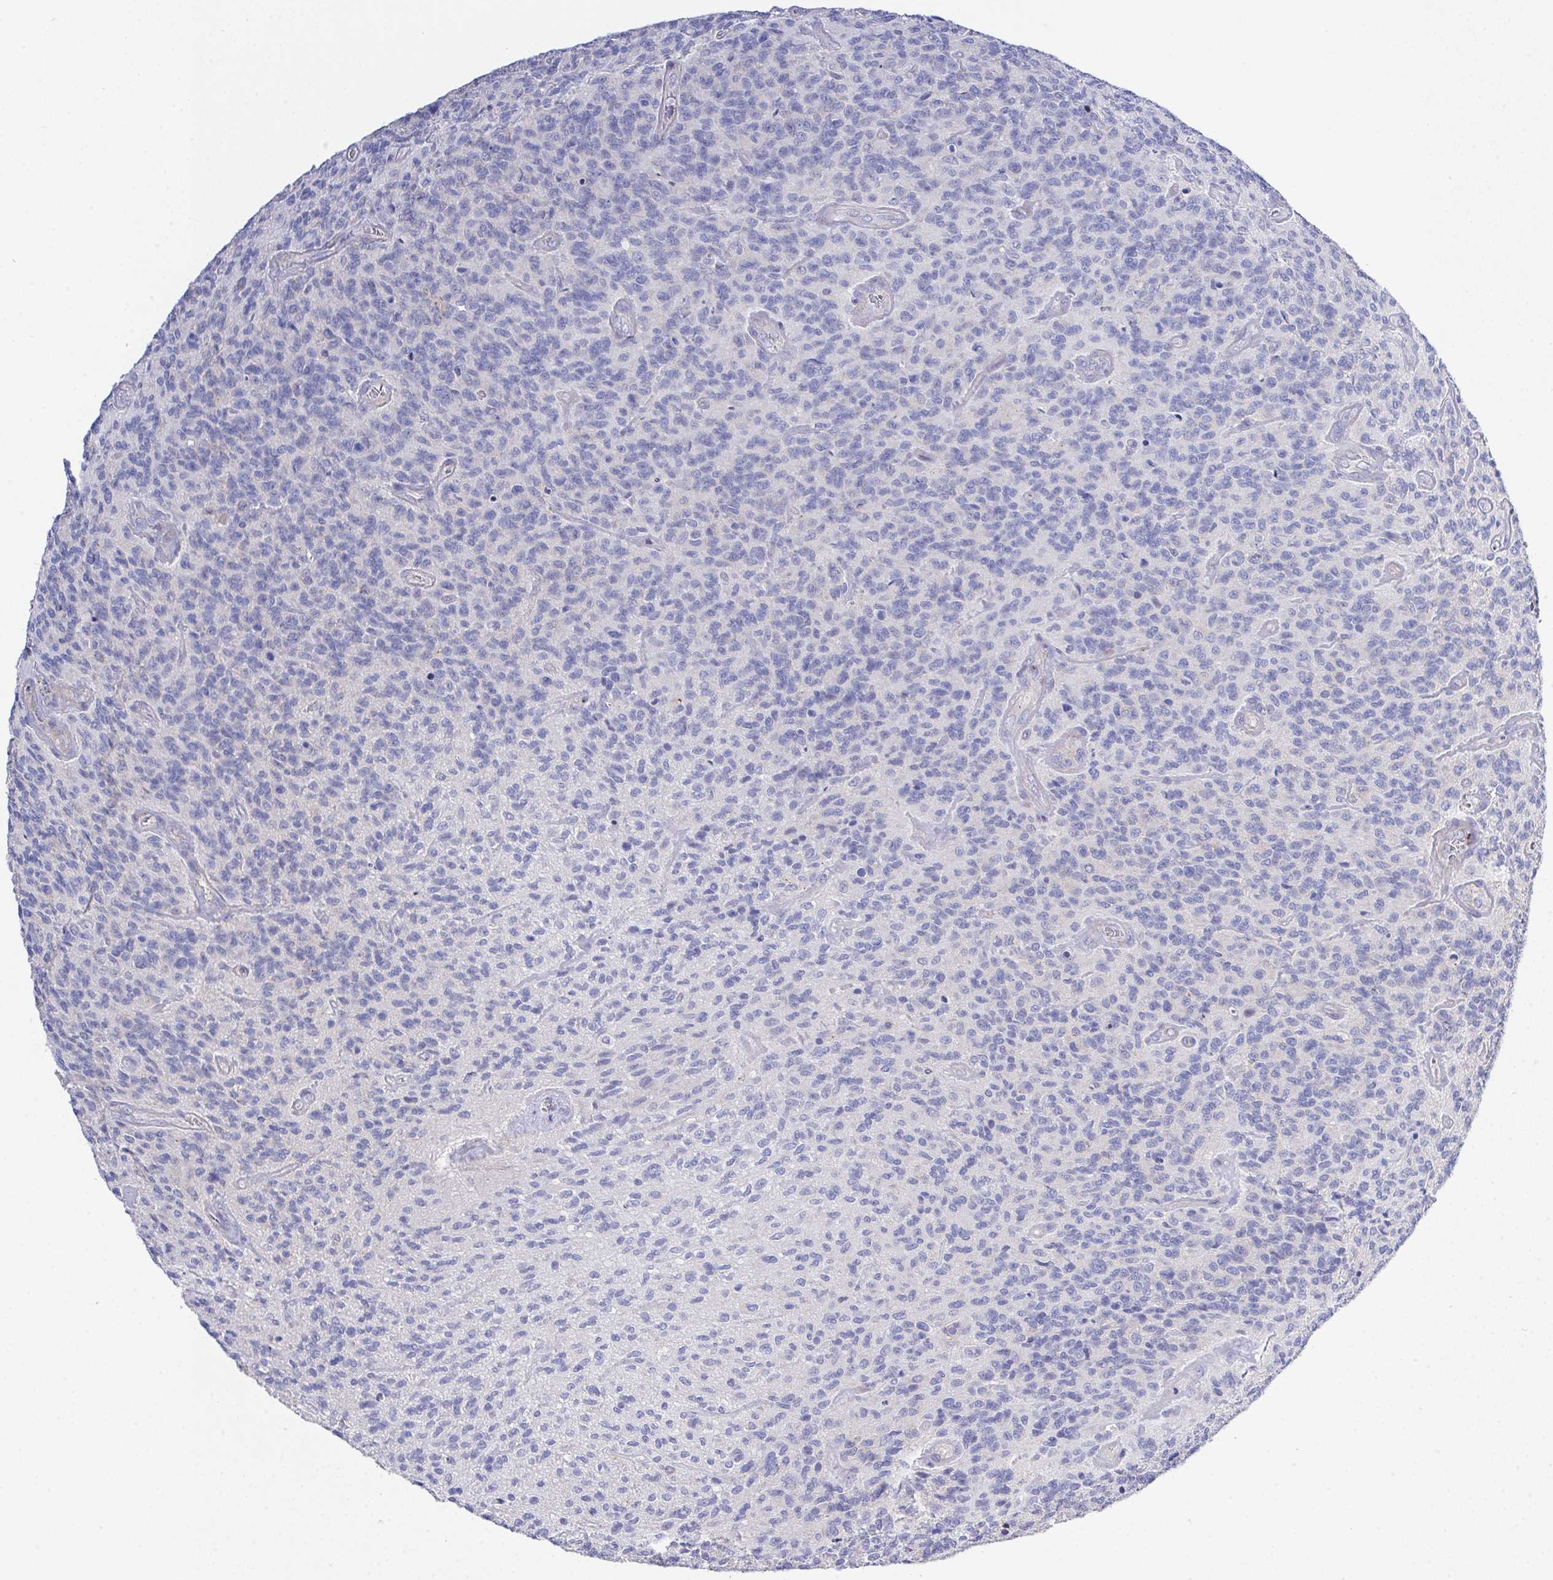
{"staining": {"intensity": "negative", "quantity": "none", "location": "none"}, "tissue": "glioma", "cell_type": "Tumor cells", "image_type": "cancer", "snomed": [{"axis": "morphology", "description": "Glioma, malignant, High grade"}, {"axis": "topography", "description": "Brain"}], "caption": "Image shows no significant protein expression in tumor cells of high-grade glioma (malignant).", "gene": "PRG3", "patient": {"sex": "male", "age": 76}}